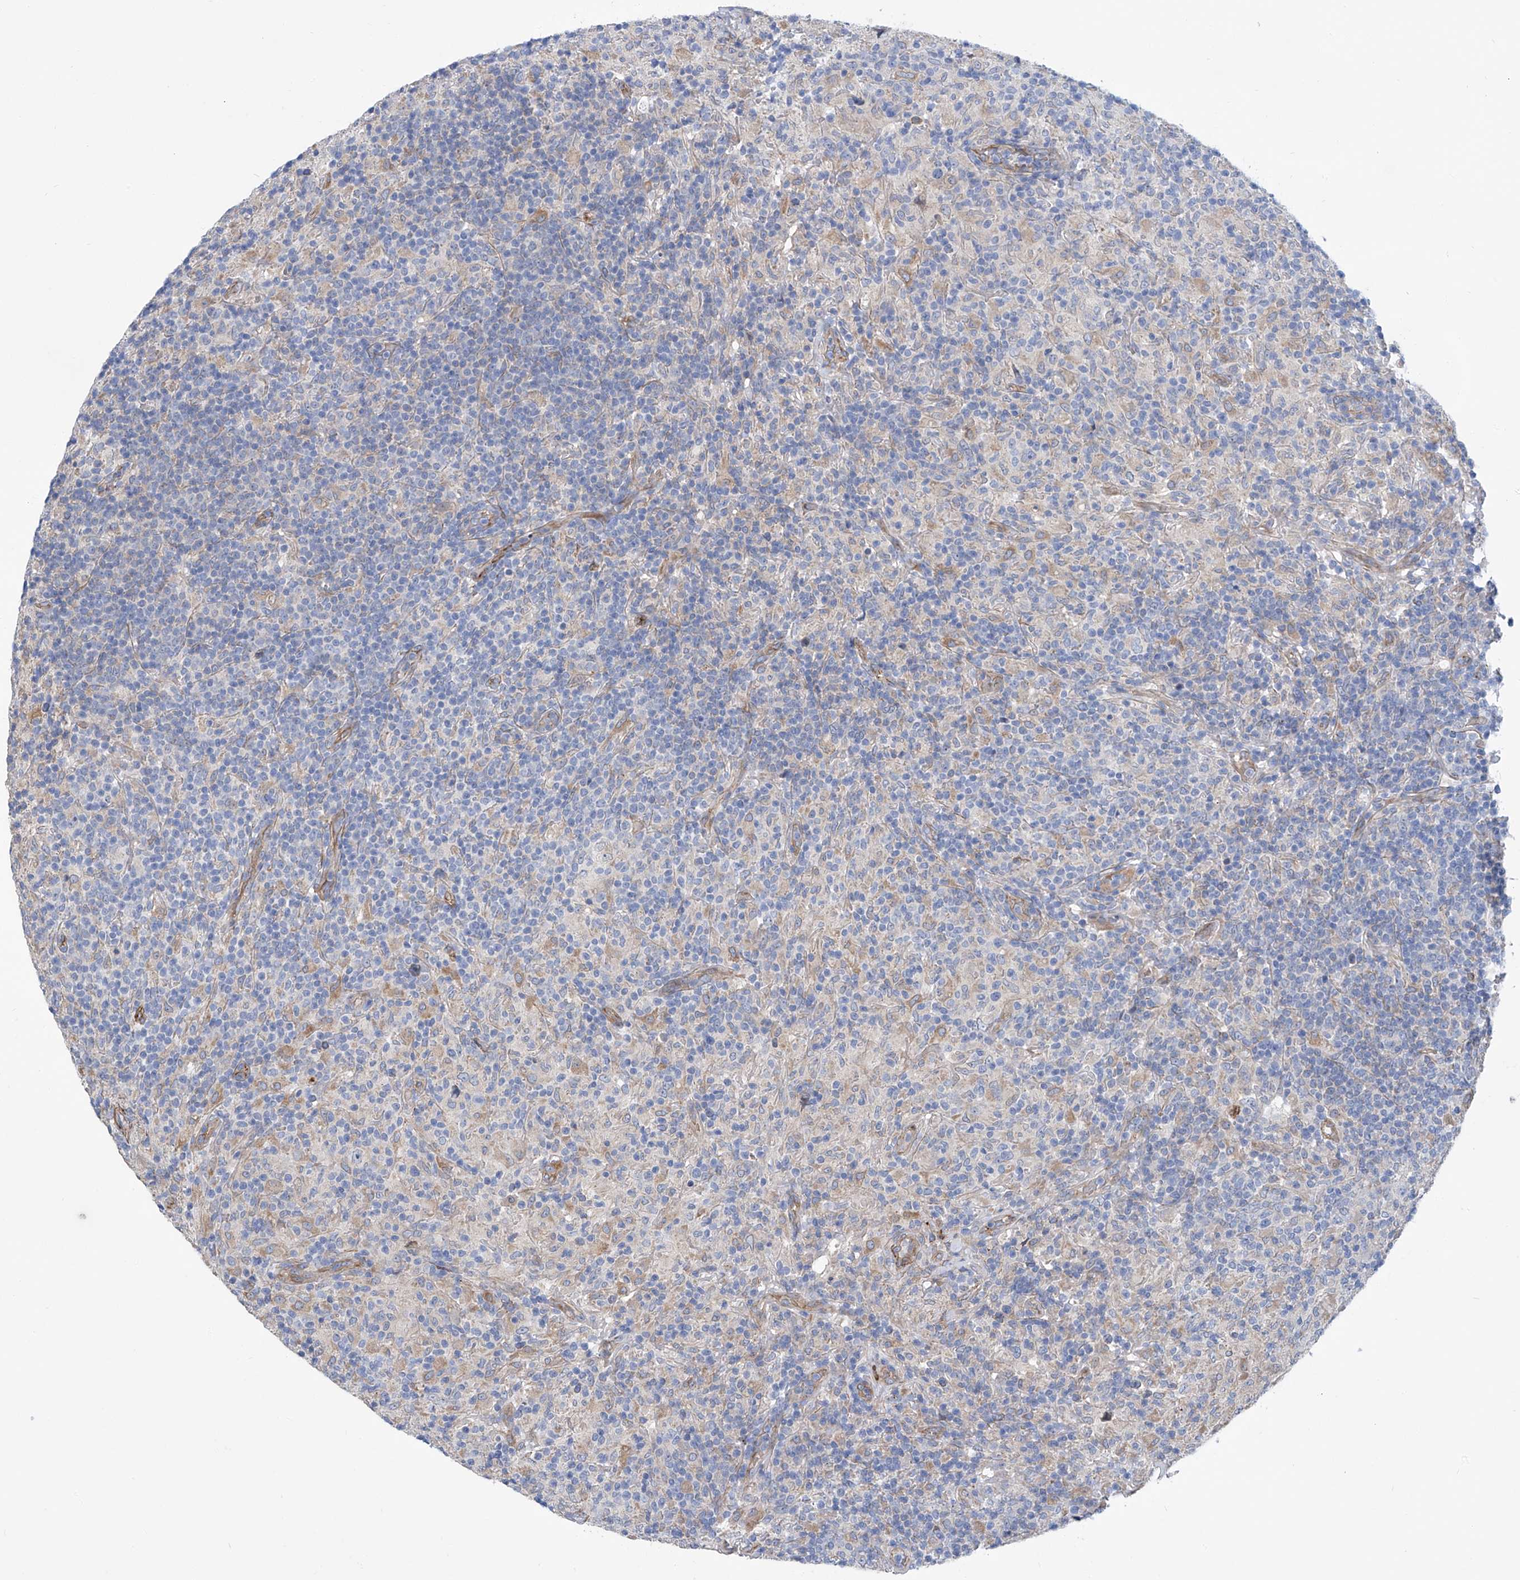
{"staining": {"intensity": "negative", "quantity": "none", "location": "none"}, "tissue": "lymphoma", "cell_type": "Tumor cells", "image_type": "cancer", "snomed": [{"axis": "morphology", "description": "Hodgkin's disease, NOS"}, {"axis": "topography", "description": "Lymph node"}], "caption": "Tumor cells show no significant protein staining in lymphoma. The staining is performed using DAB brown chromogen with nuclei counter-stained in using hematoxylin.", "gene": "TNN", "patient": {"sex": "male", "age": 70}}